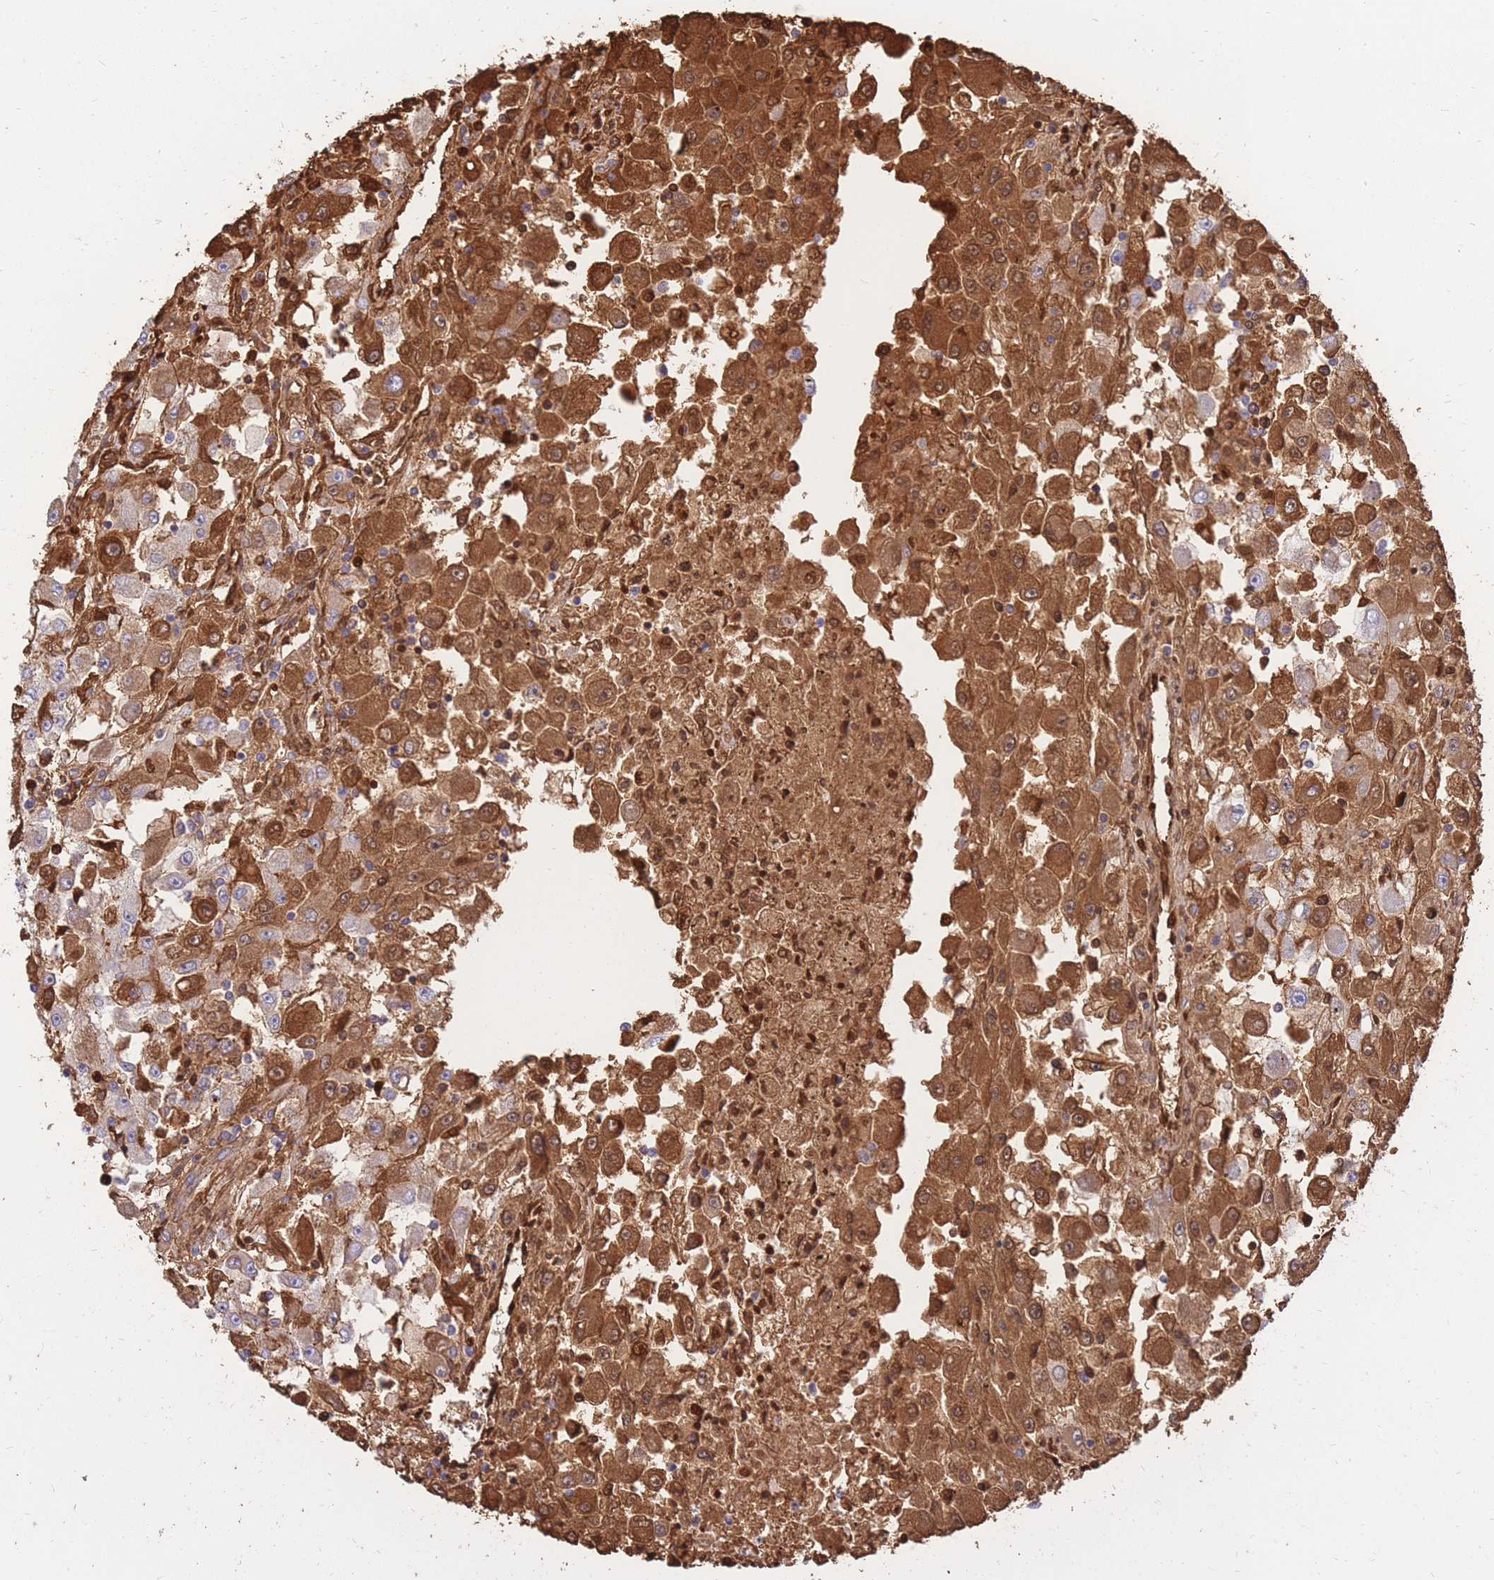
{"staining": {"intensity": "strong", "quantity": "25%-75%", "location": "cytoplasmic/membranous"}, "tissue": "renal cancer", "cell_type": "Tumor cells", "image_type": "cancer", "snomed": [{"axis": "morphology", "description": "Adenocarcinoma, NOS"}, {"axis": "topography", "description": "Kidney"}], "caption": "Approximately 25%-75% of tumor cells in human adenocarcinoma (renal) reveal strong cytoplasmic/membranous protein positivity as visualized by brown immunohistochemical staining.", "gene": "ATP10D", "patient": {"sex": "female", "age": 67}}